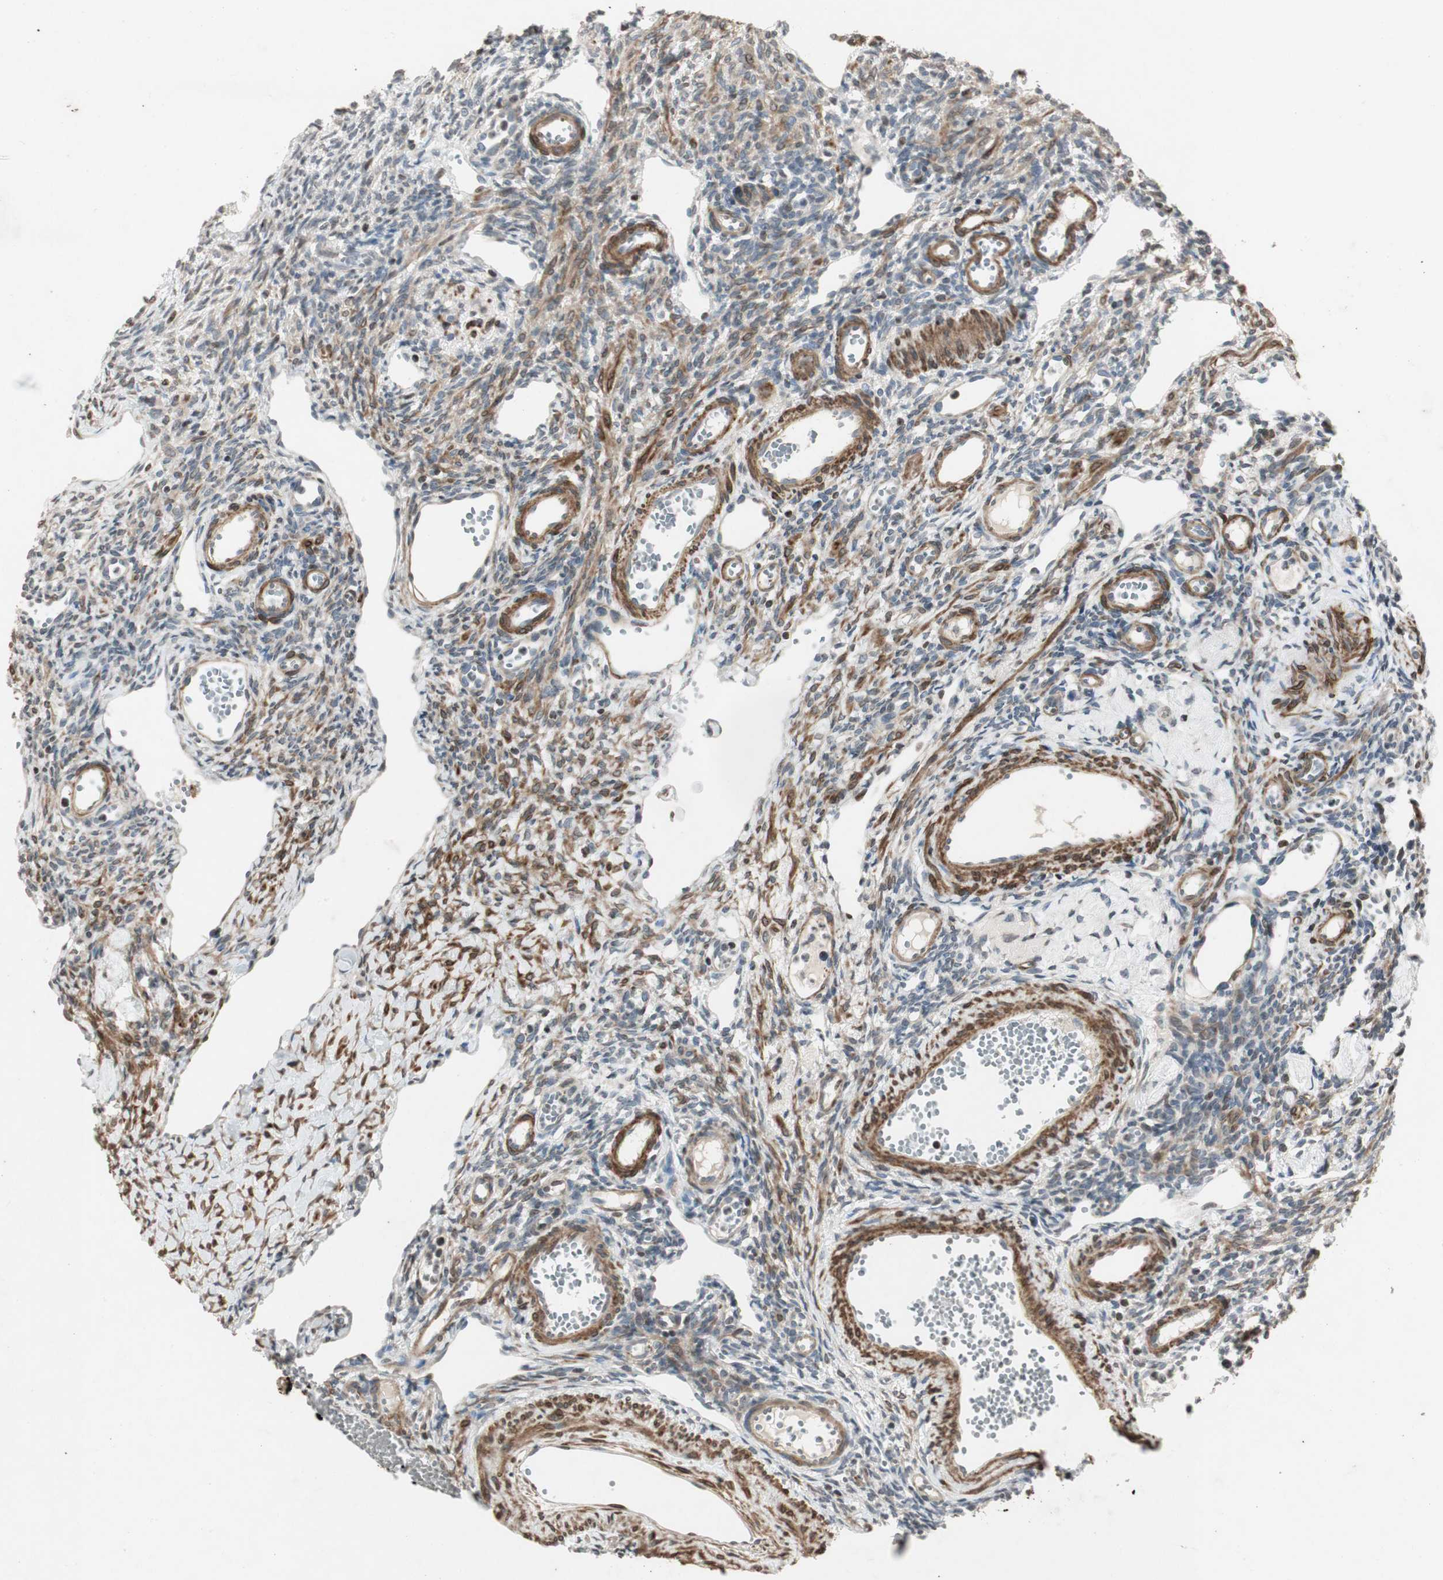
{"staining": {"intensity": "negative", "quantity": "none", "location": "none"}, "tissue": "ovary", "cell_type": "Ovarian stroma cells", "image_type": "normal", "snomed": [{"axis": "morphology", "description": "Normal tissue, NOS"}, {"axis": "topography", "description": "Ovary"}], "caption": "The immunohistochemistry image has no significant staining in ovarian stroma cells of ovary.", "gene": "PRKG1", "patient": {"sex": "female", "age": 33}}